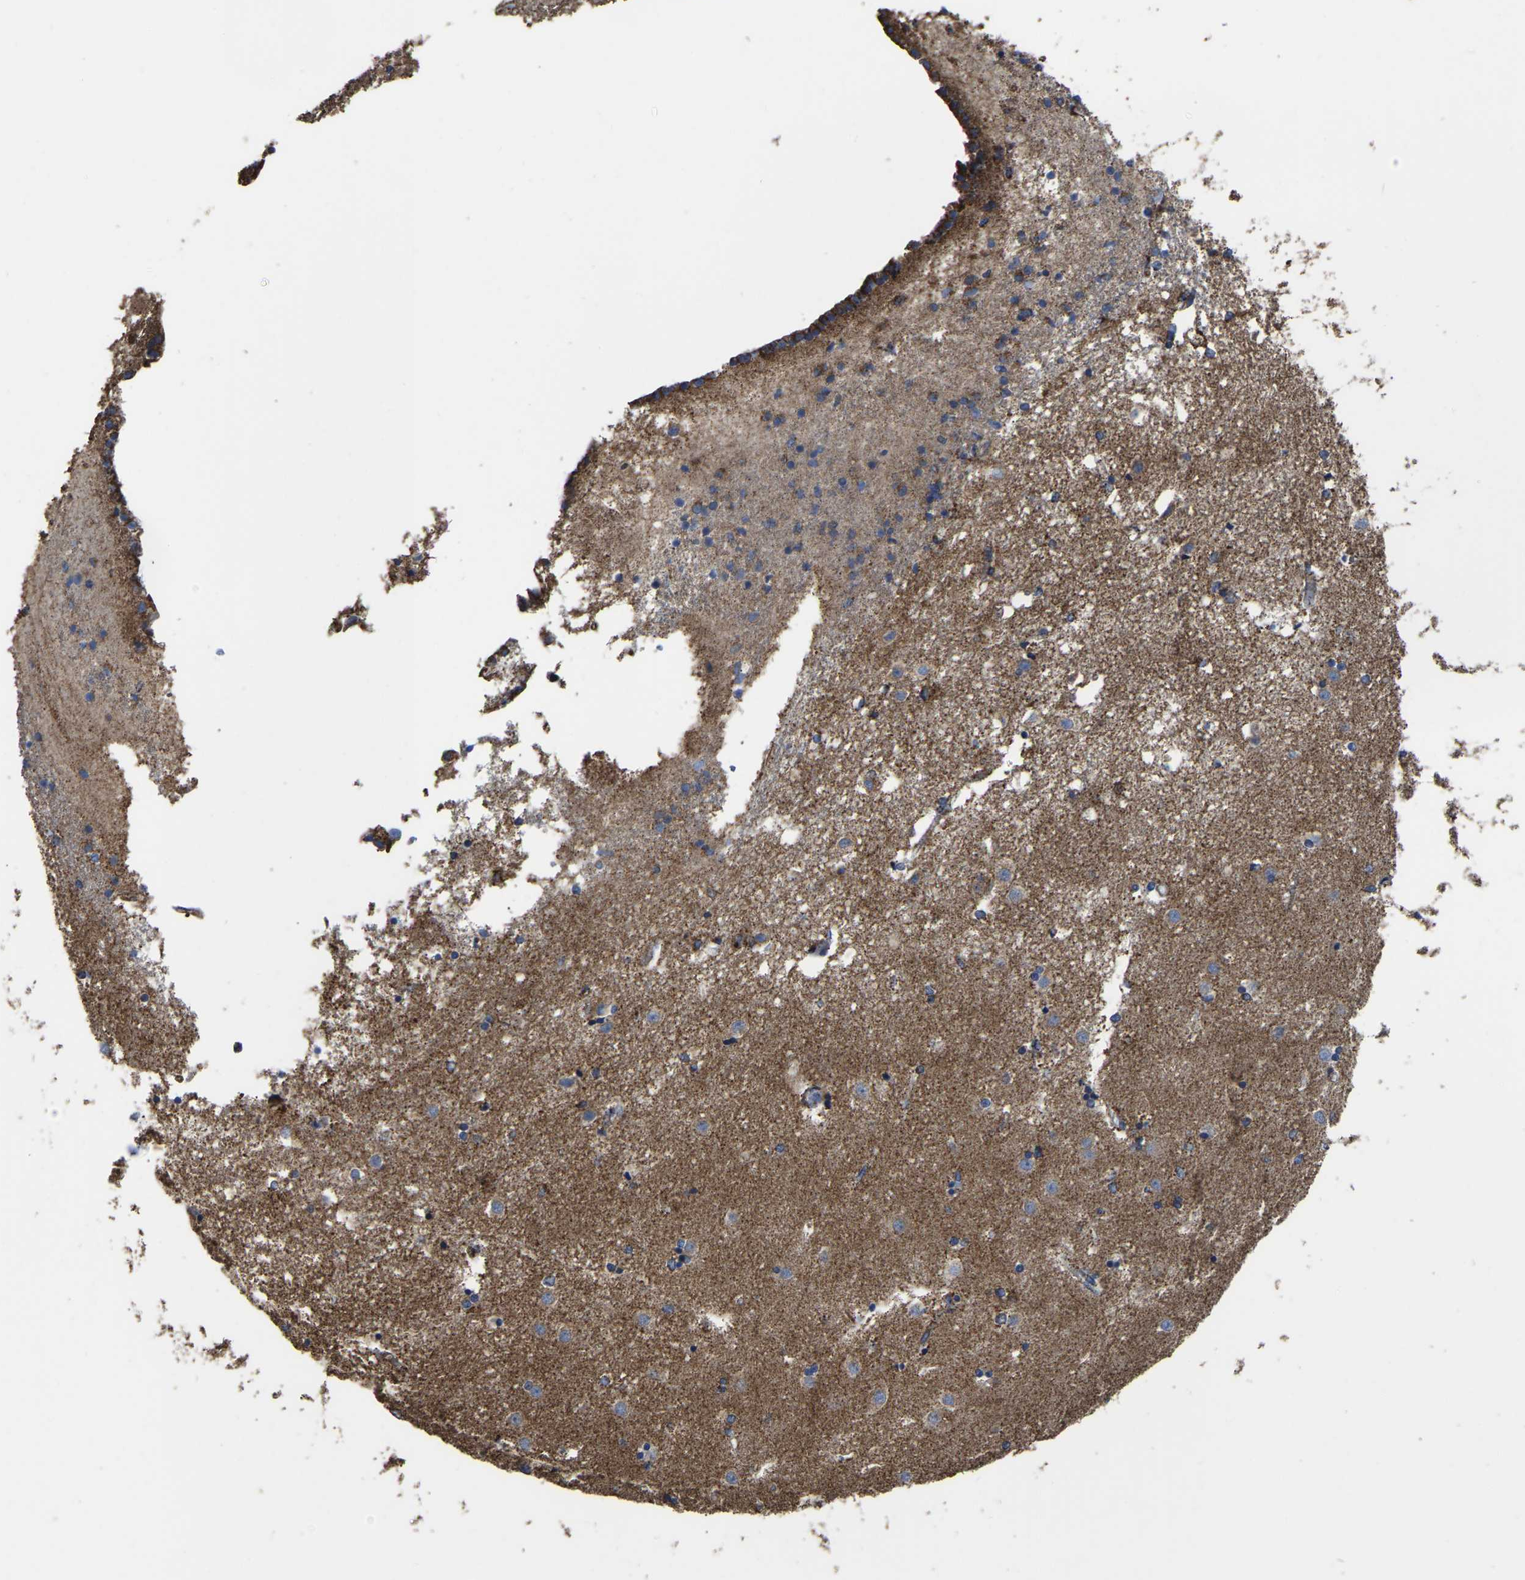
{"staining": {"intensity": "moderate", "quantity": "<25%", "location": "cytoplasmic/membranous"}, "tissue": "caudate", "cell_type": "Glial cells", "image_type": "normal", "snomed": [{"axis": "morphology", "description": "Normal tissue, NOS"}, {"axis": "topography", "description": "Lateral ventricle wall"}], "caption": "A brown stain highlights moderate cytoplasmic/membranous positivity of a protein in glial cells of unremarkable human caudate. The staining was performed using DAB (3,3'-diaminobenzidine) to visualize the protein expression in brown, while the nuclei were stained in blue with hematoxylin (Magnification: 20x).", "gene": "ETFA", "patient": {"sex": "male", "age": 45}}